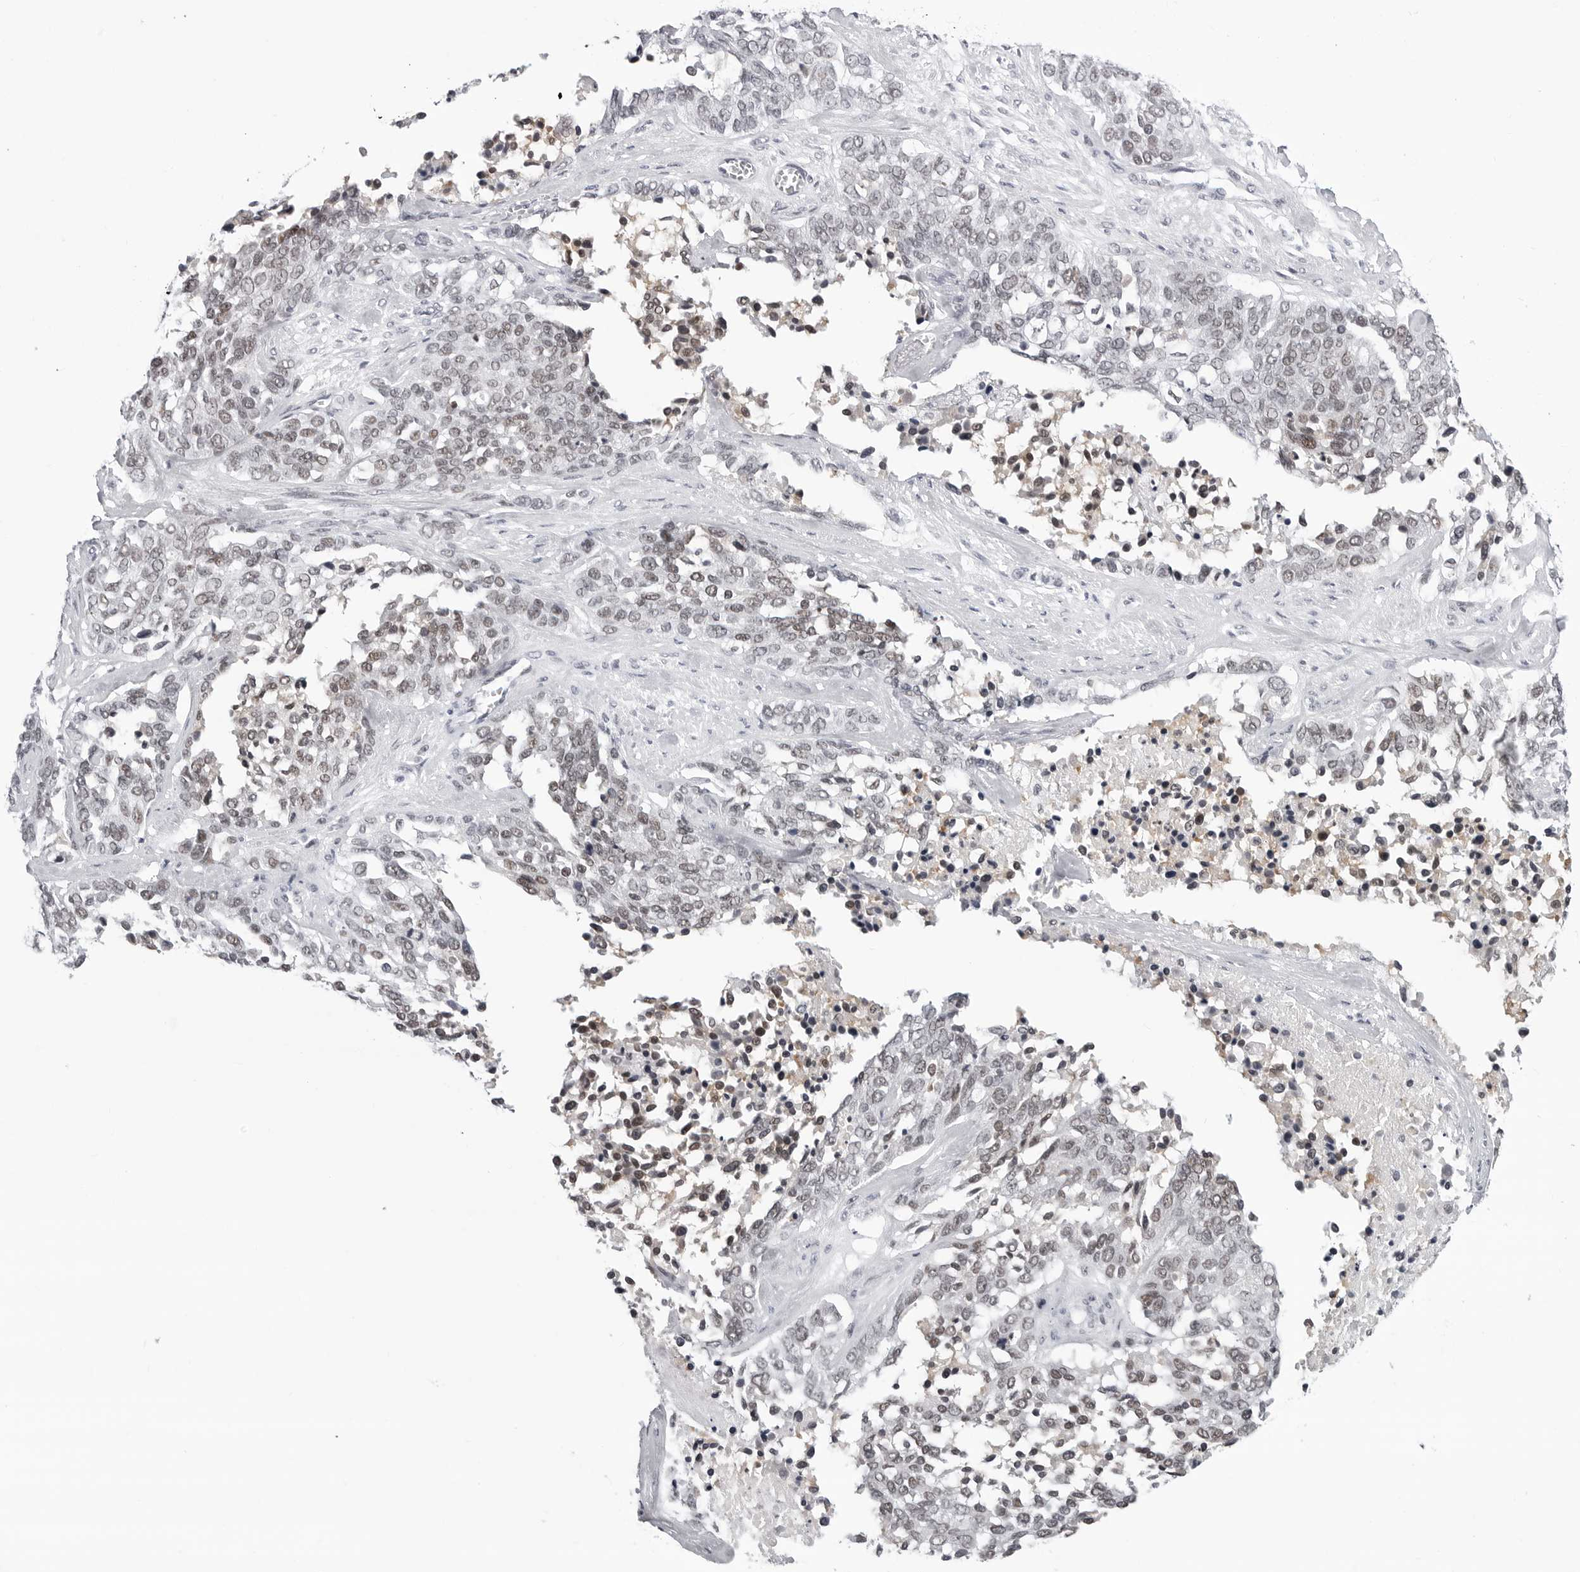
{"staining": {"intensity": "weak", "quantity": "25%-75%", "location": "nuclear"}, "tissue": "ovarian cancer", "cell_type": "Tumor cells", "image_type": "cancer", "snomed": [{"axis": "morphology", "description": "Cystadenocarcinoma, serous, NOS"}, {"axis": "topography", "description": "Ovary"}], "caption": "Protein staining by immunohistochemistry exhibits weak nuclear positivity in about 25%-75% of tumor cells in ovarian serous cystadenocarcinoma. (DAB = brown stain, brightfield microscopy at high magnification).", "gene": "SF3B4", "patient": {"sex": "female", "age": 44}}